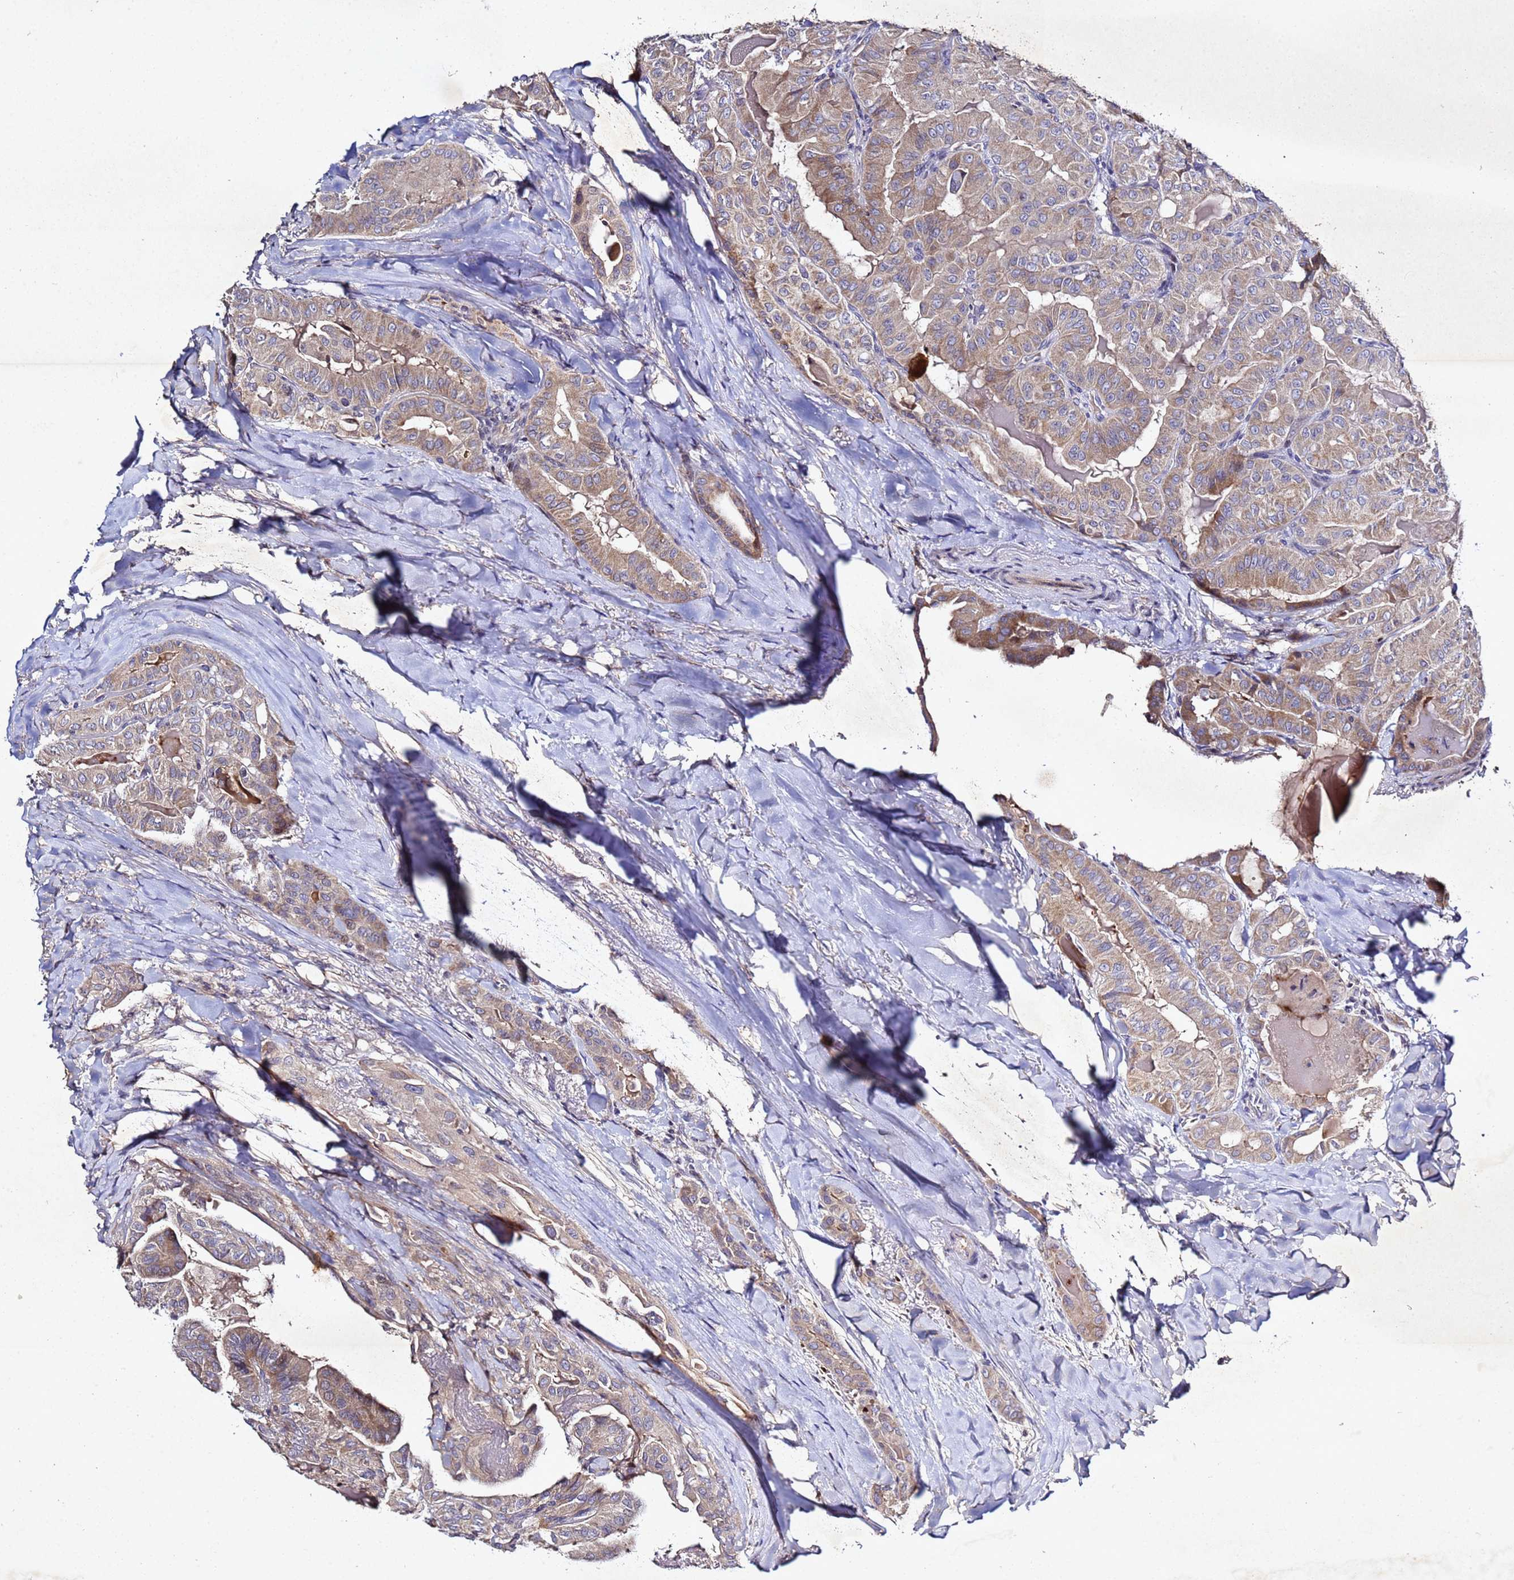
{"staining": {"intensity": "weak", "quantity": ">75%", "location": "cytoplasmic/membranous"}, "tissue": "thyroid cancer", "cell_type": "Tumor cells", "image_type": "cancer", "snomed": [{"axis": "morphology", "description": "Papillary adenocarcinoma, NOS"}, {"axis": "topography", "description": "Thyroid gland"}], "caption": "Human thyroid papillary adenocarcinoma stained for a protein (brown) displays weak cytoplasmic/membranous positive expression in about >75% of tumor cells.", "gene": "SV2B", "patient": {"sex": "female", "age": 68}}